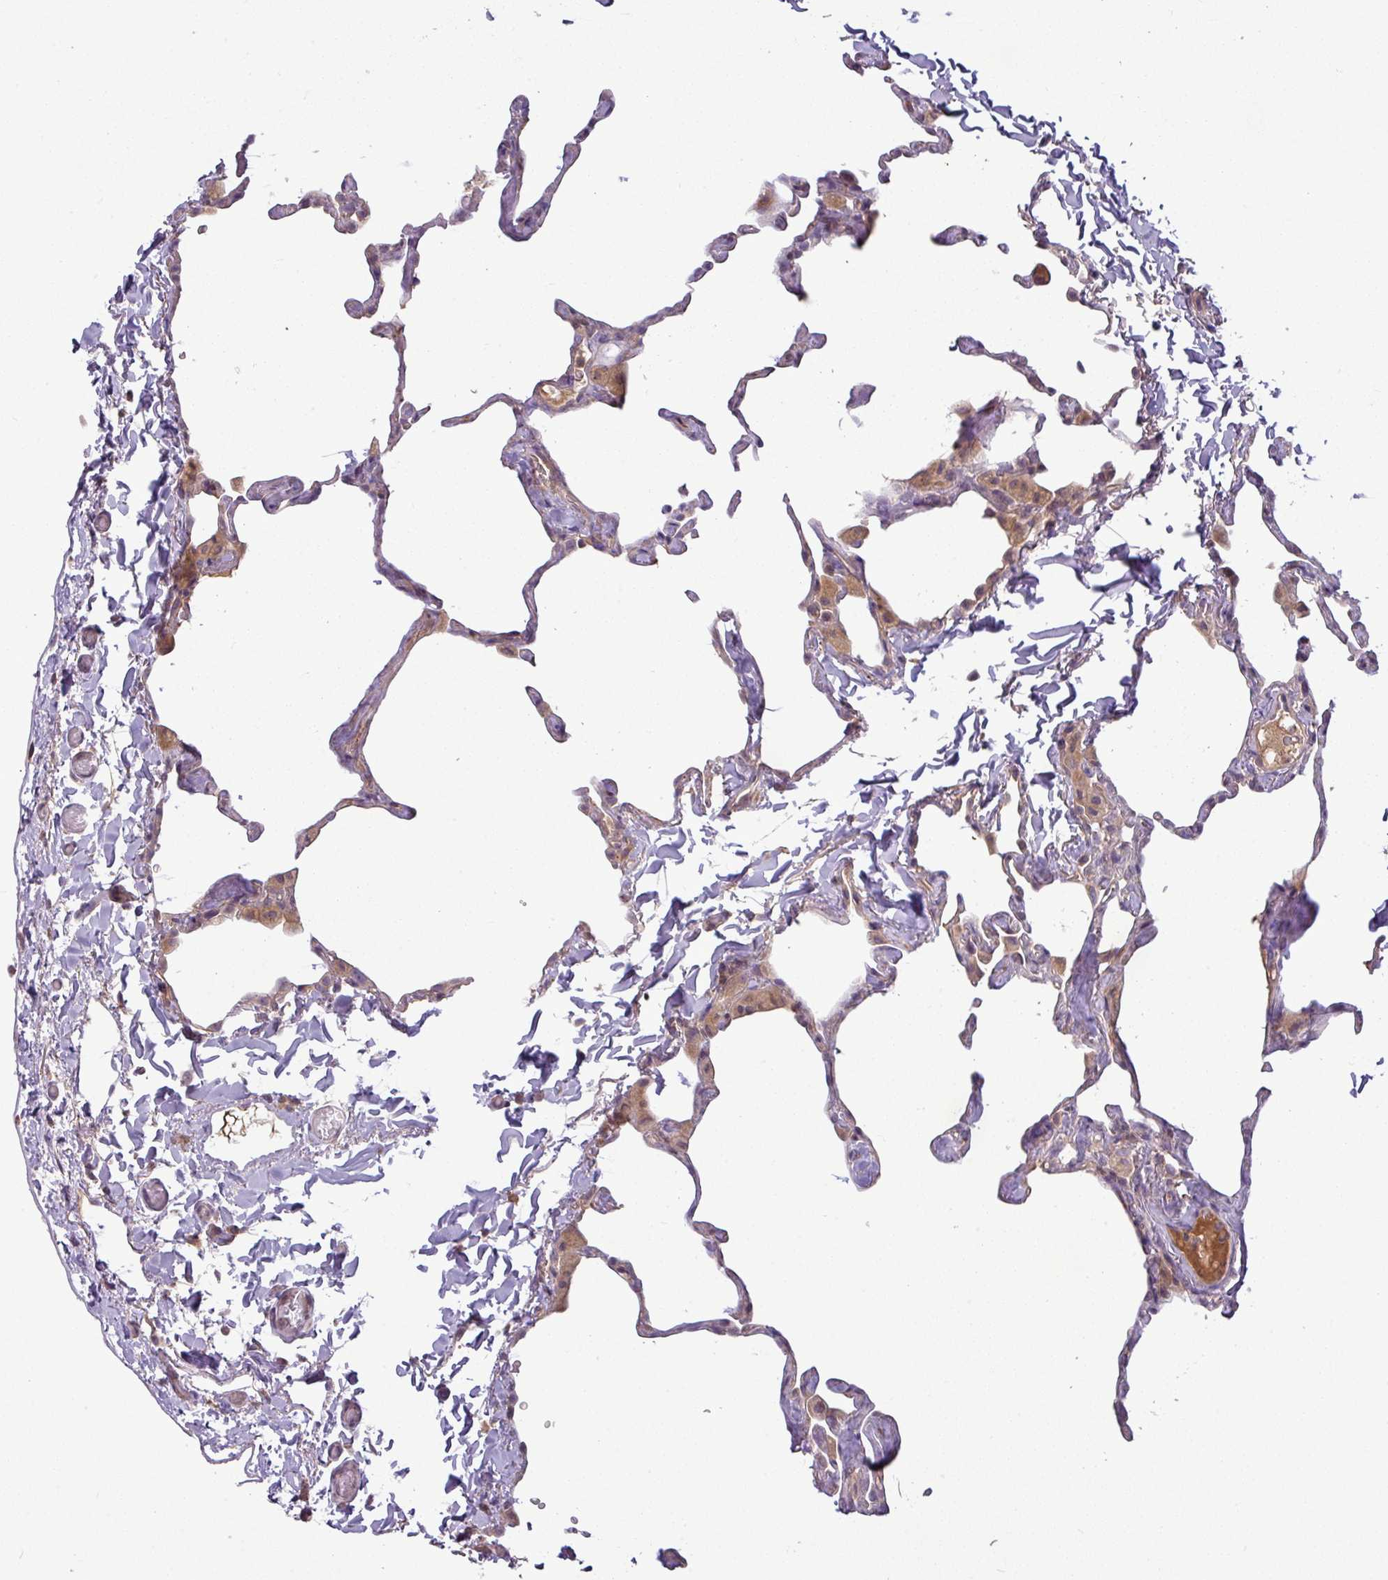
{"staining": {"intensity": "negative", "quantity": "none", "location": "none"}, "tissue": "lung", "cell_type": "Alveolar cells", "image_type": "normal", "snomed": [{"axis": "morphology", "description": "Normal tissue, NOS"}, {"axis": "topography", "description": "Lung"}], "caption": "DAB immunohistochemical staining of benign lung reveals no significant expression in alveolar cells. (Stains: DAB immunohistochemistry with hematoxylin counter stain, Microscopy: brightfield microscopy at high magnification).", "gene": "ZNF35", "patient": {"sex": "male", "age": 65}}